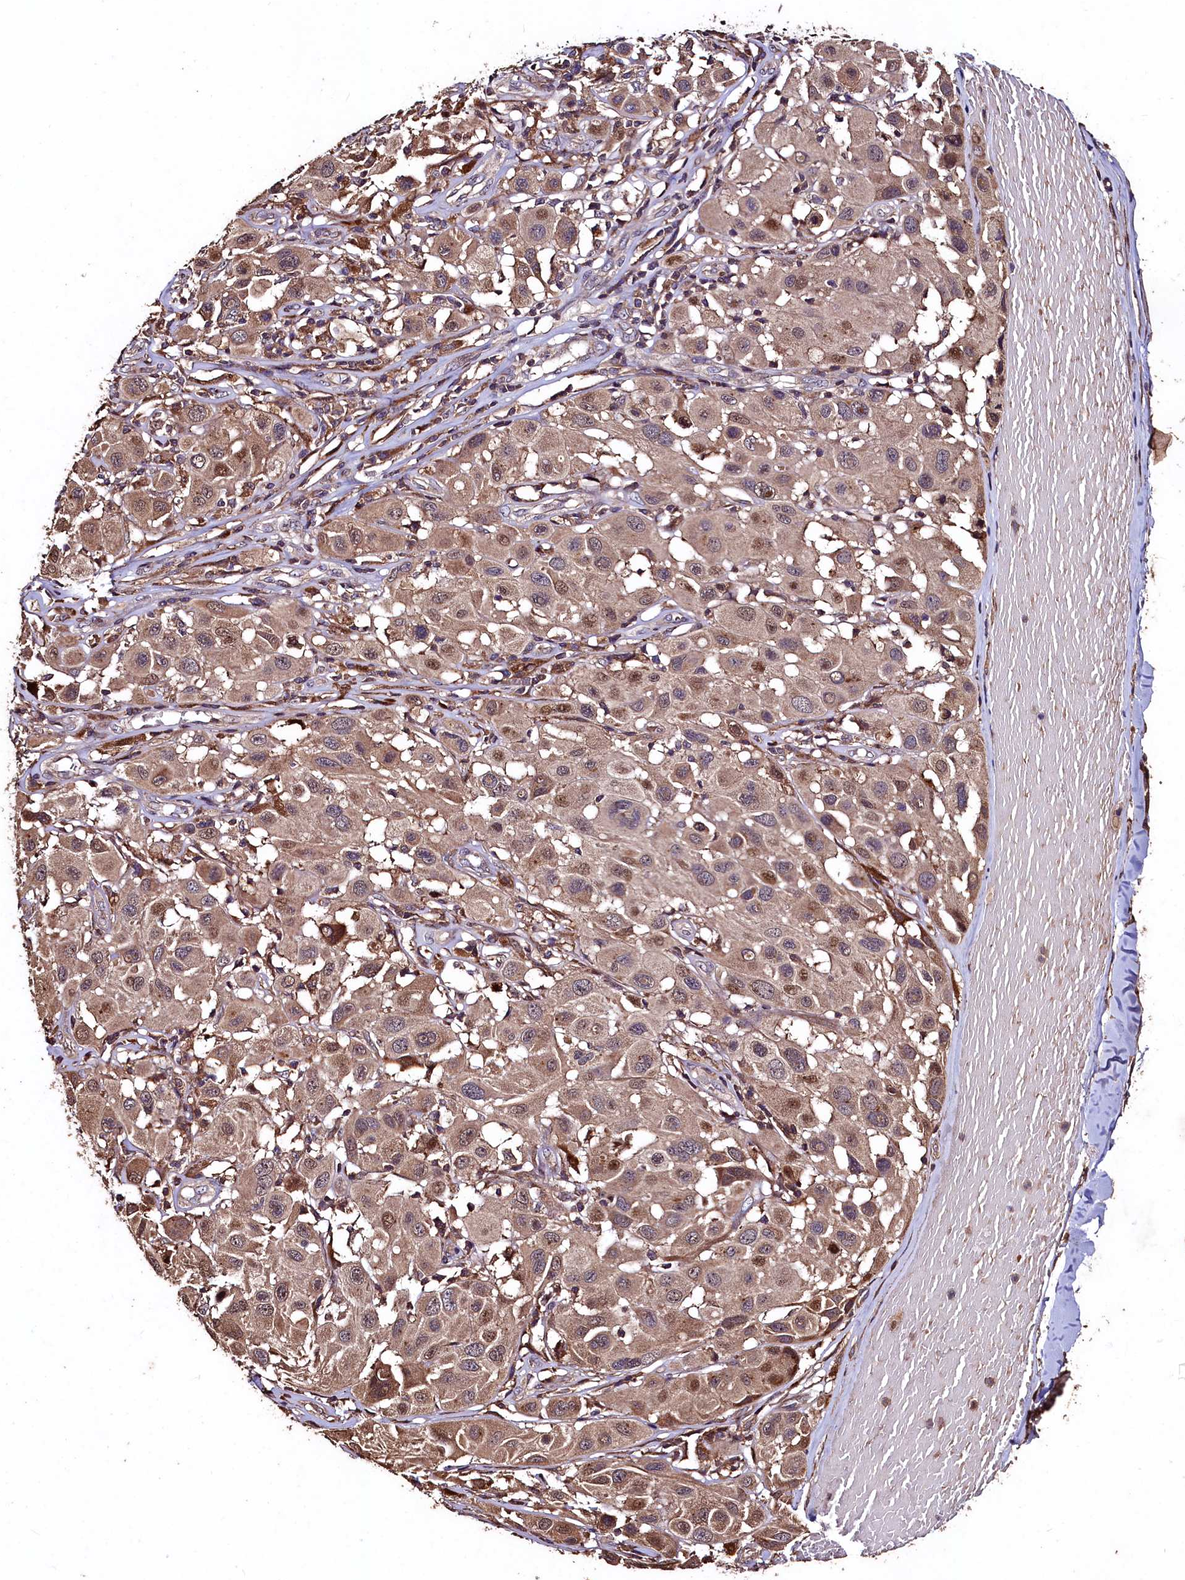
{"staining": {"intensity": "weak", "quantity": ">75%", "location": "cytoplasmic/membranous,nuclear"}, "tissue": "melanoma", "cell_type": "Tumor cells", "image_type": "cancer", "snomed": [{"axis": "morphology", "description": "Malignant melanoma, Metastatic site"}, {"axis": "topography", "description": "Skin"}], "caption": "Immunohistochemical staining of human melanoma exhibits weak cytoplasmic/membranous and nuclear protein expression in approximately >75% of tumor cells.", "gene": "TMEM98", "patient": {"sex": "male", "age": 41}}